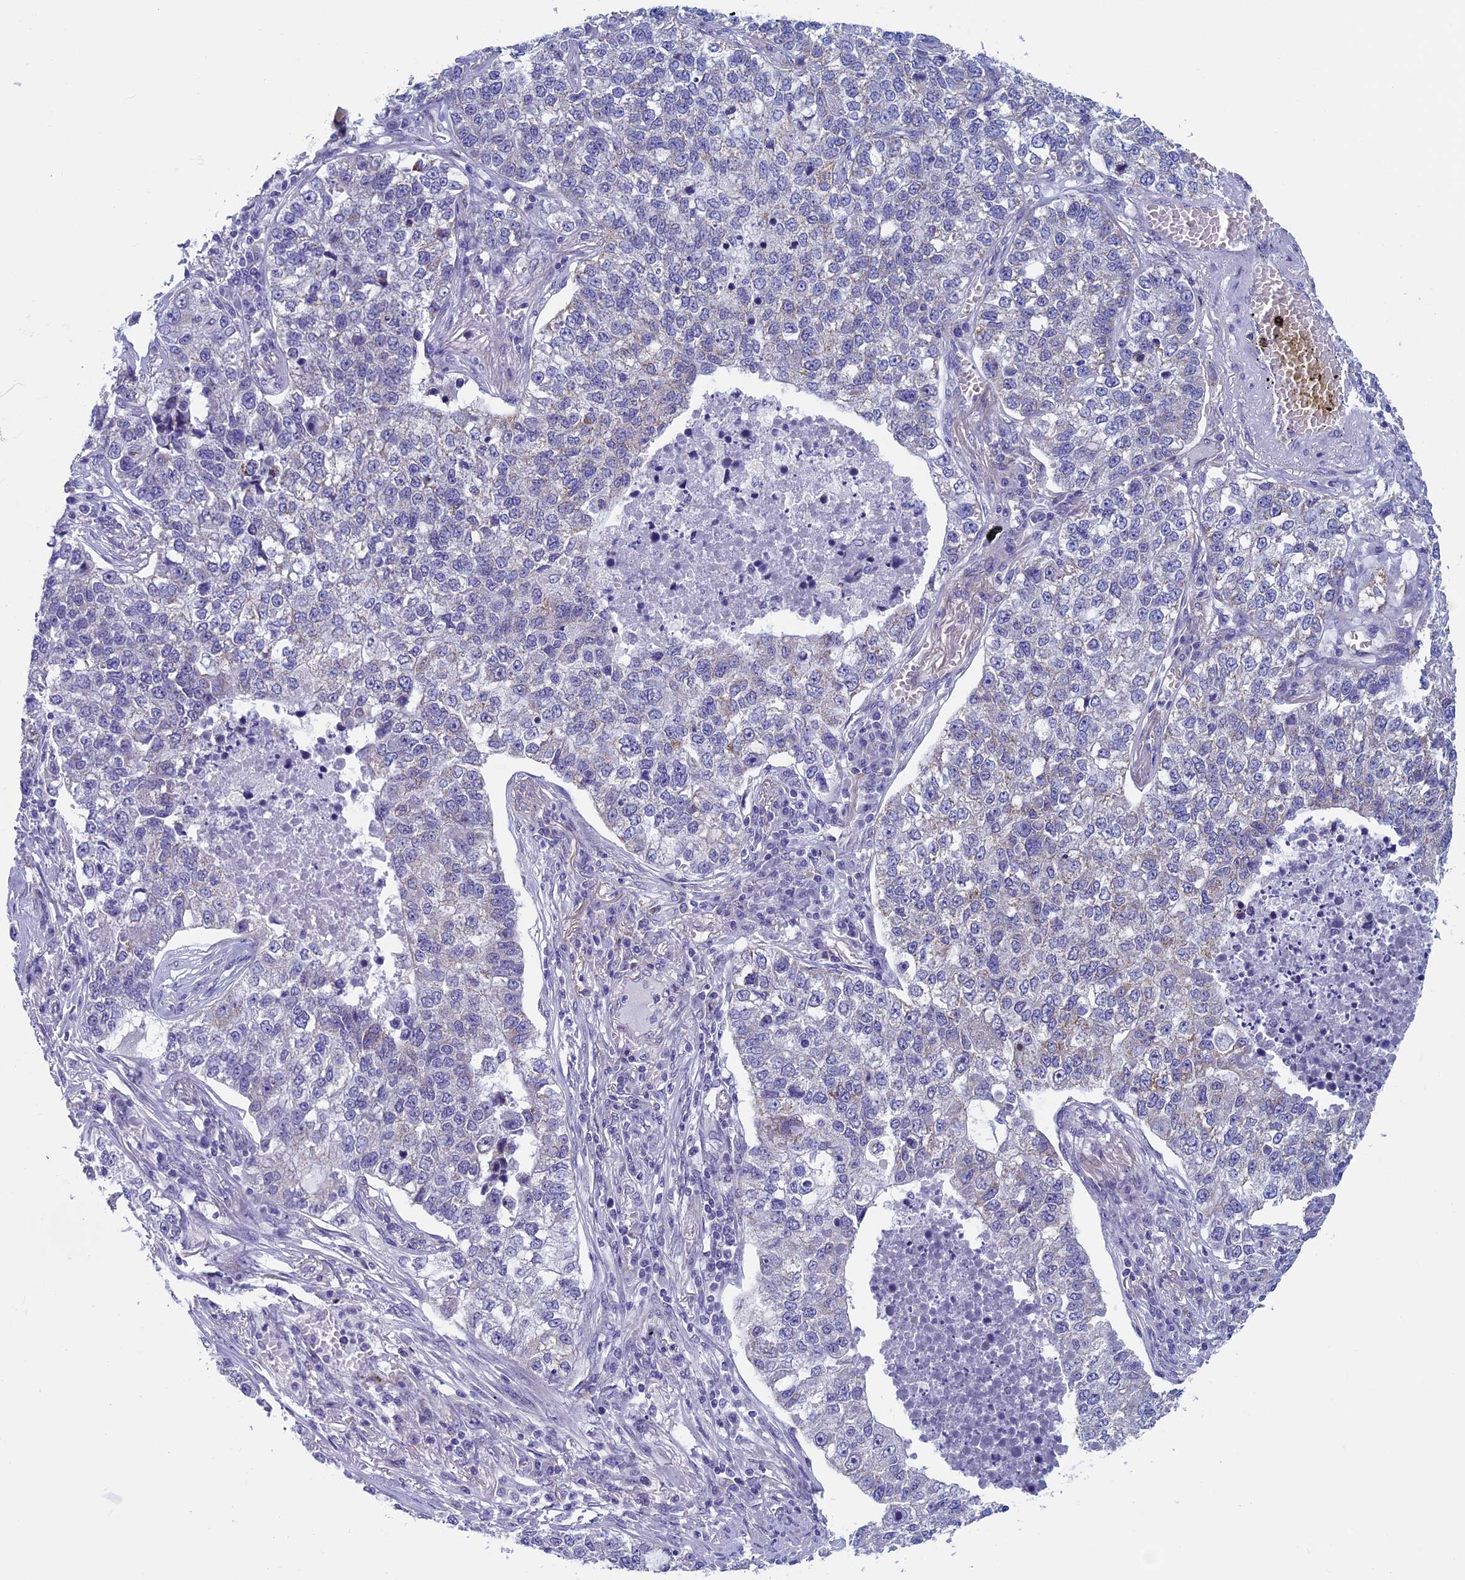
{"staining": {"intensity": "negative", "quantity": "none", "location": "none"}, "tissue": "lung cancer", "cell_type": "Tumor cells", "image_type": "cancer", "snomed": [{"axis": "morphology", "description": "Adenocarcinoma, NOS"}, {"axis": "topography", "description": "Lung"}], "caption": "This micrograph is of lung adenocarcinoma stained with immunohistochemistry to label a protein in brown with the nuclei are counter-stained blue. There is no staining in tumor cells.", "gene": "MFSD12", "patient": {"sex": "male", "age": 49}}